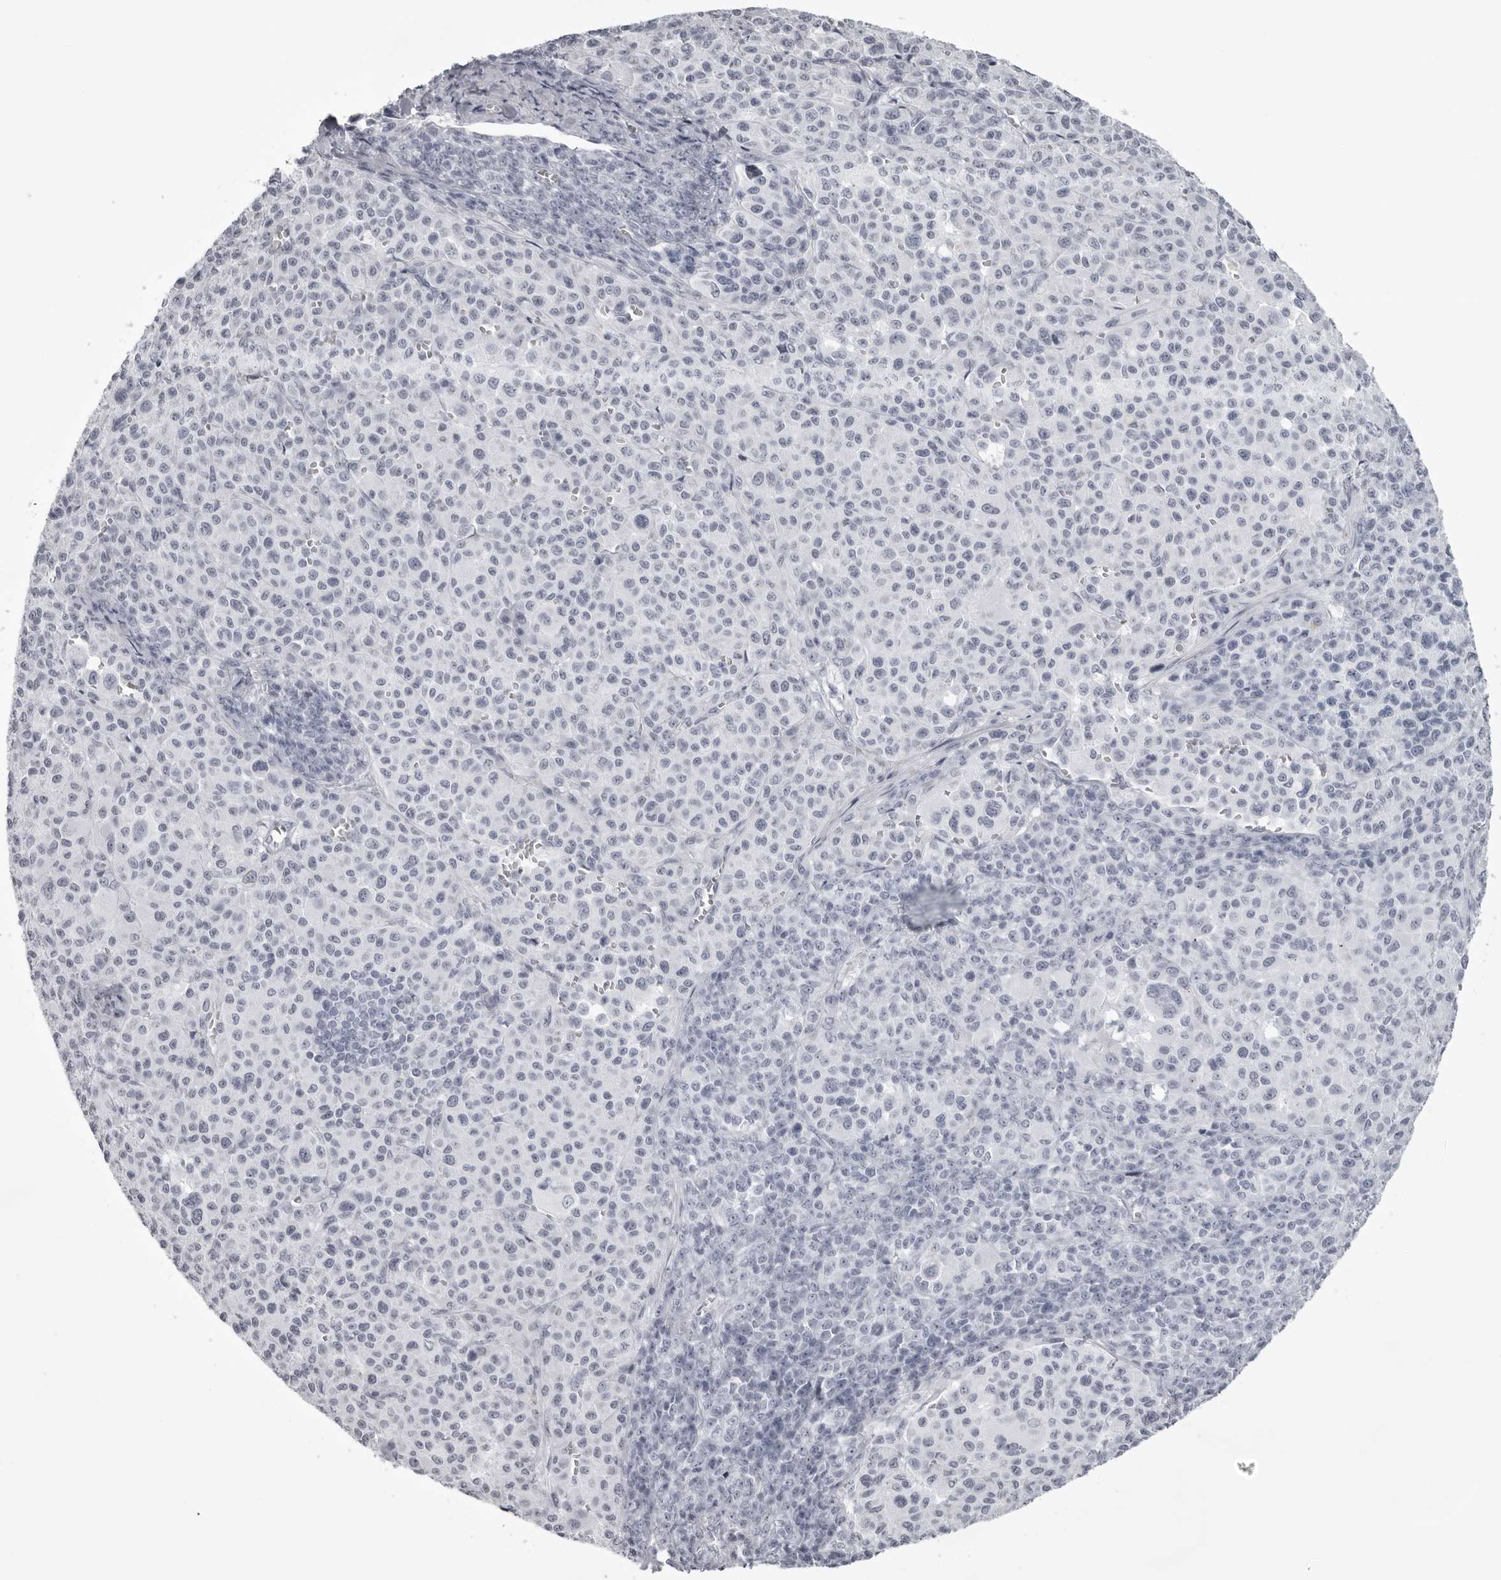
{"staining": {"intensity": "negative", "quantity": "none", "location": "none"}, "tissue": "melanoma", "cell_type": "Tumor cells", "image_type": "cancer", "snomed": [{"axis": "morphology", "description": "Malignant melanoma, Metastatic site"}, {"axis": "topography", "description": "Skin"}], "caption": "IHC of malignant melanoma (metastatic site) exhibits no positivity in tumor cells.", "gene": "UROD", "patient": {"sex": "female", "age": 74}}